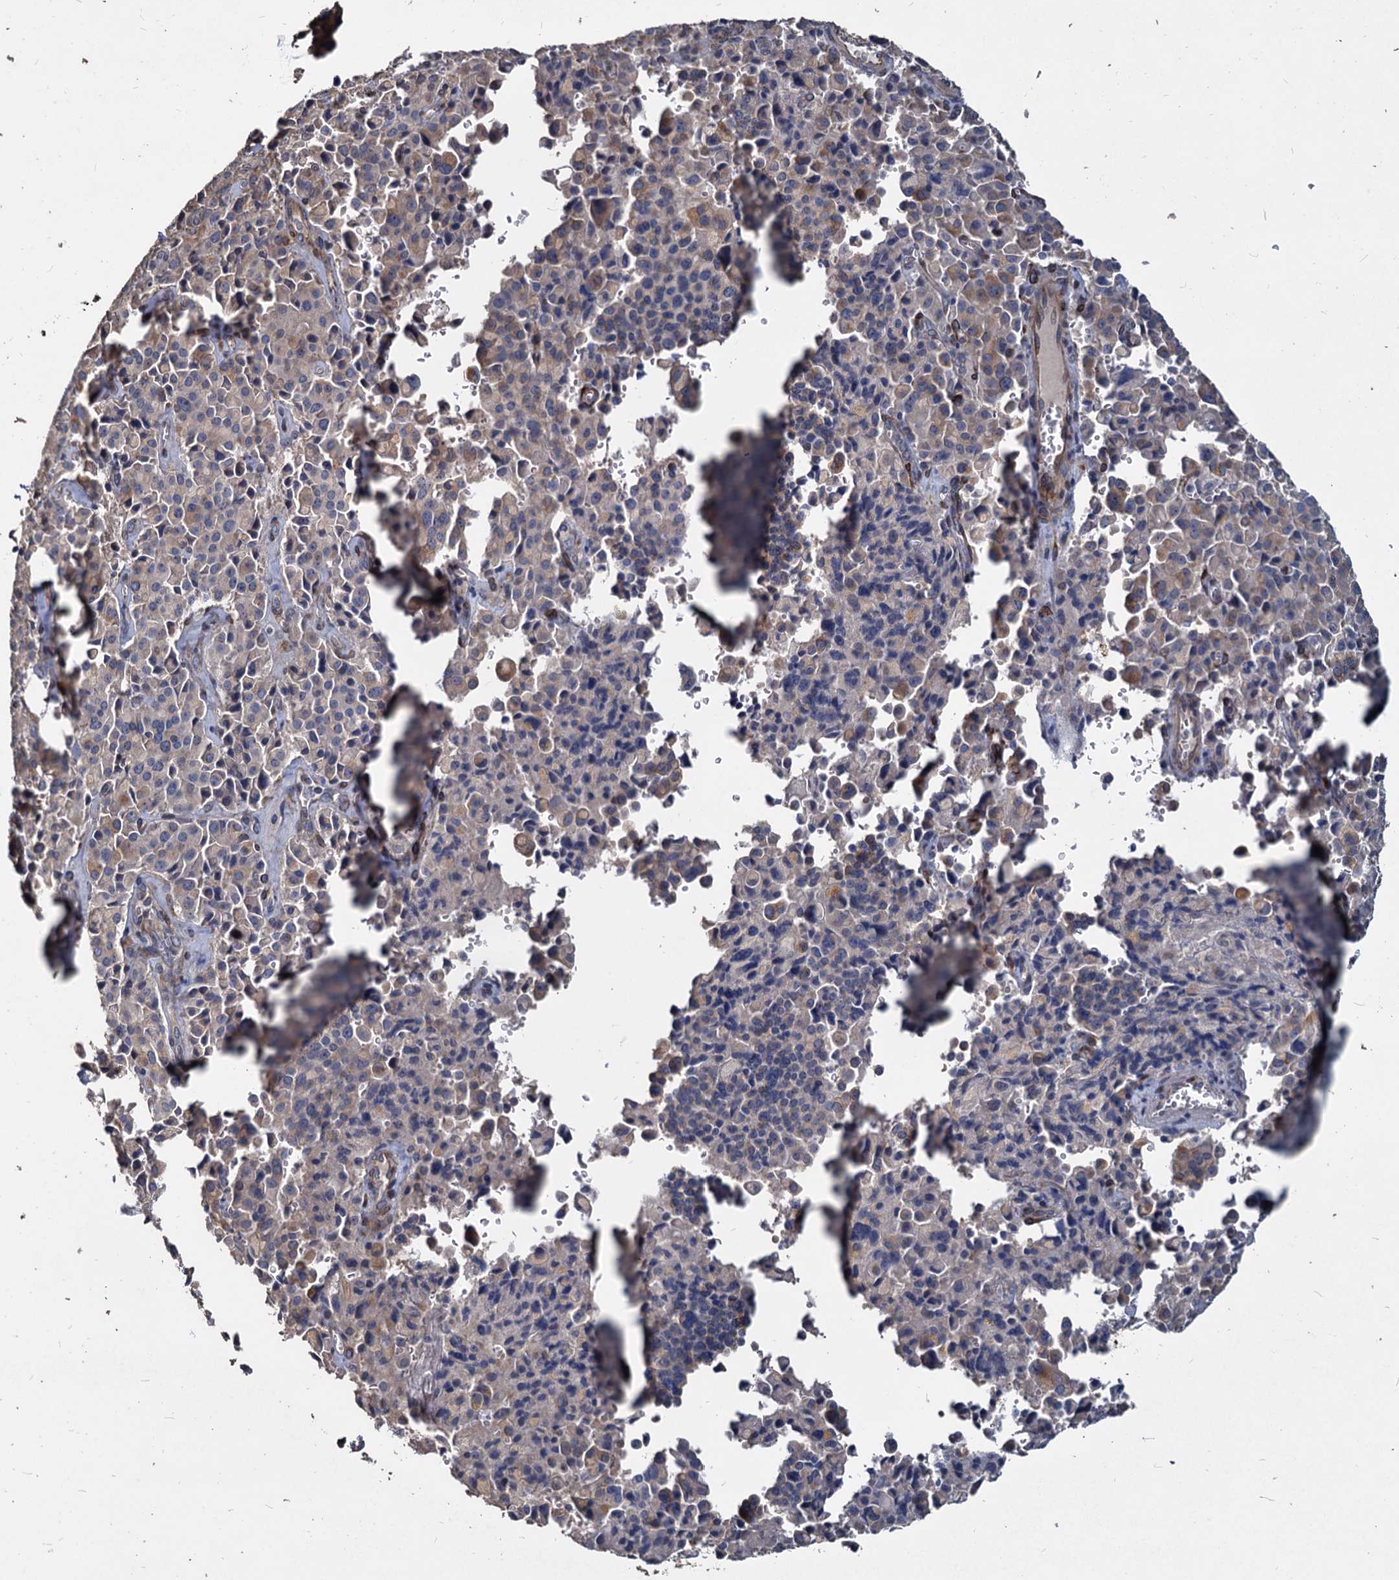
{"staining": {"intensity": "weak", "quantity": "25%-75%", "location": "cytoplasmic/membranous"}, "tissue": "pancreatic cancer", "cell_type": "Tumor cells", "image_type": "cancer", "snomed": [{"axis": "morphology", "description": "Adenocarcinoma, NOS"}, {"axis": "topography", "description": "Pancreas"}], "caption": "Immunohistochemistry image of pancreatic adenocarcinoma stained for a protein (brown), which displays low levels of weak cytoplasmic/membranous positivity in about 25%-75% of tumor cells.", "gene": "DEPDC4", "patient": {"sex": "male", "age": 65}}